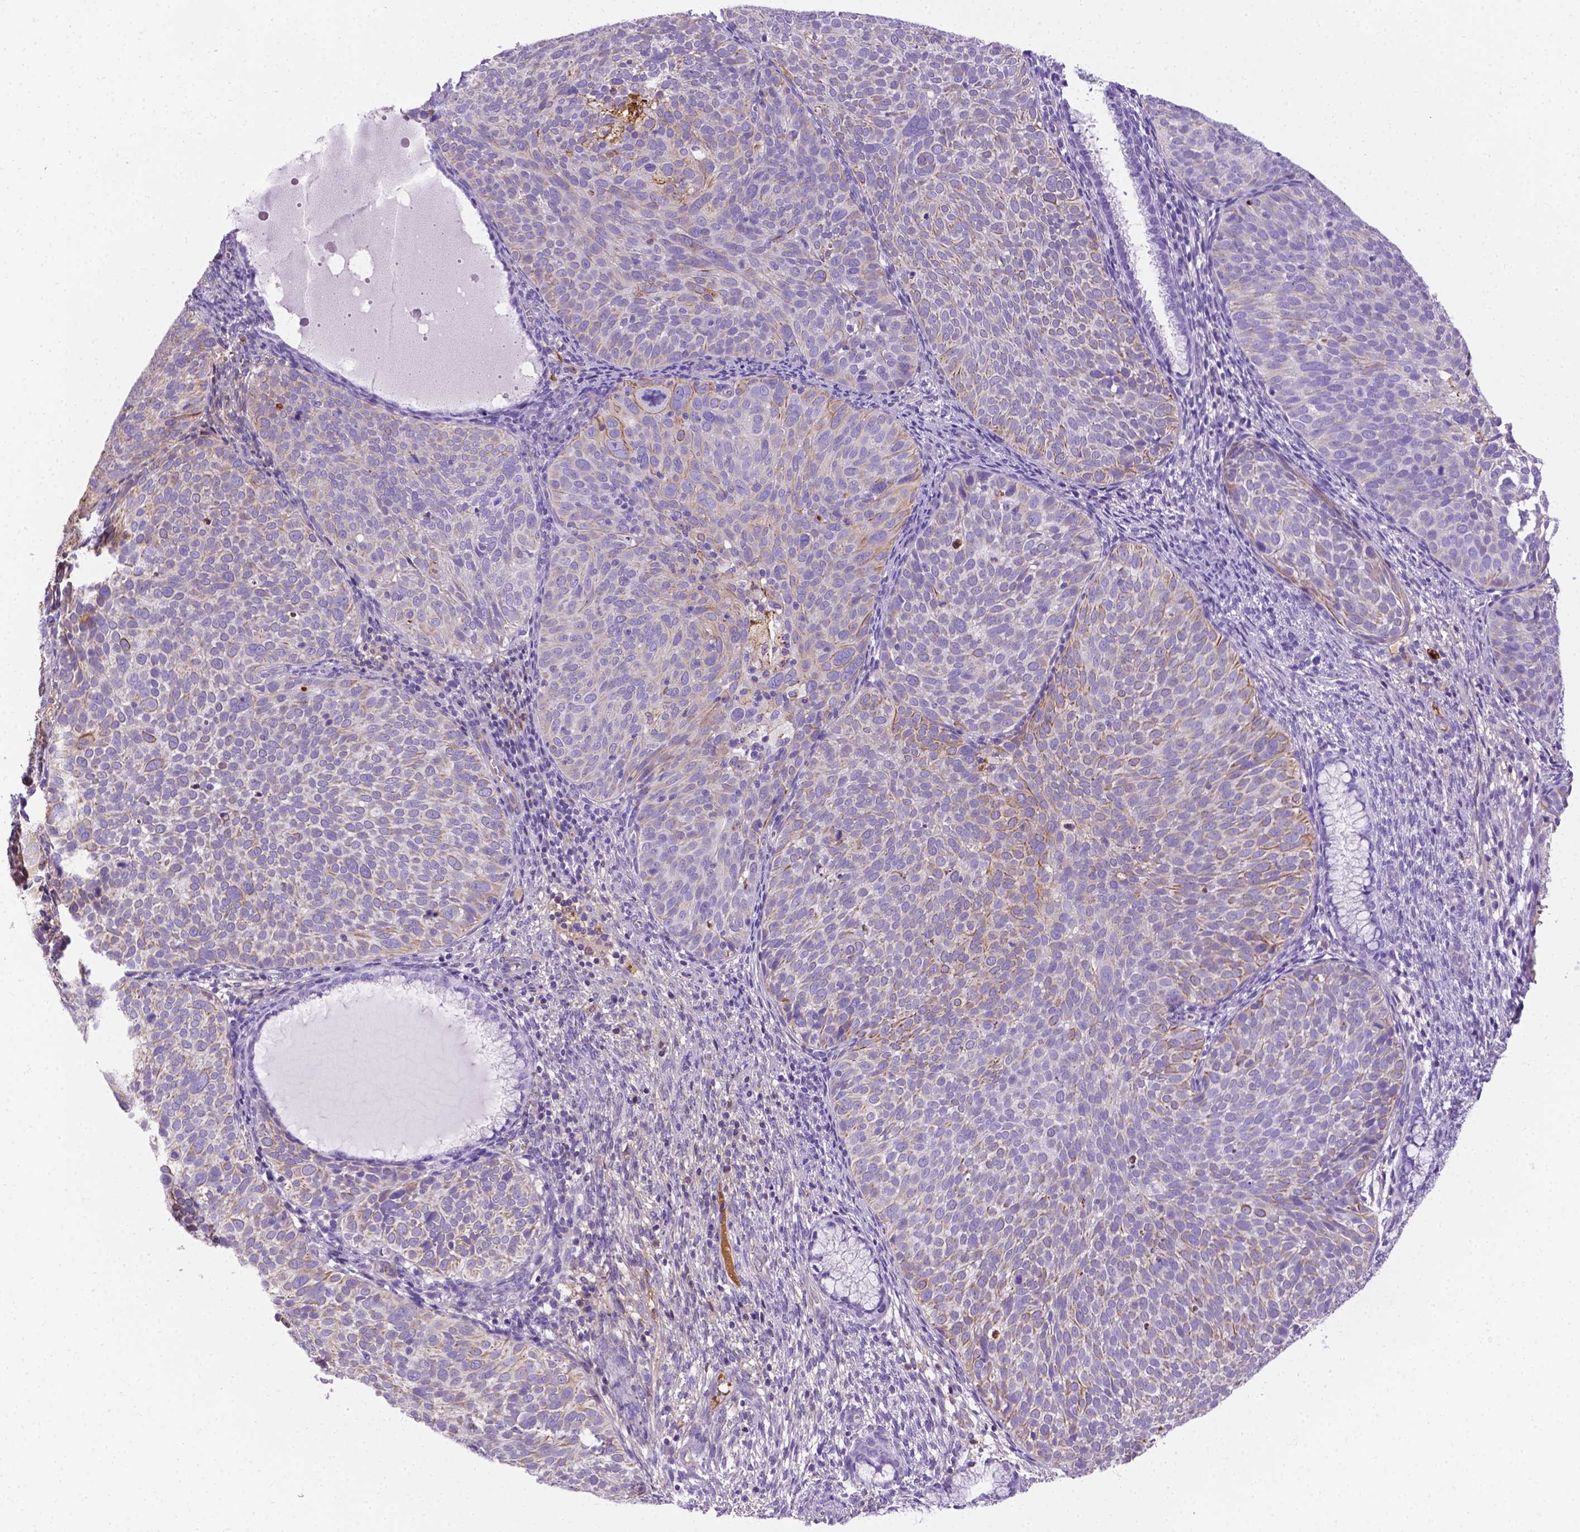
{"staining": {"intensity": "weak", "quantity": "<25%", "location": "cytoplasmic/membranous"}, "tissue": "cervical cancer", "cell_type": "Tumor cells", "image_type": "cancer", "snomed": [{"axis": "morphology", "description": "Squamous cell carcinoma, NOS"}, {"axis": "topography", "description": "Cervix"}], "caption": "The immunohistochemistry (IHC) image has no significant staining in tumor cells of squamous cell carcinoma (cervical) tissue.", "gene": "APOE", "patient": {"sex": "female", "age": 39}}